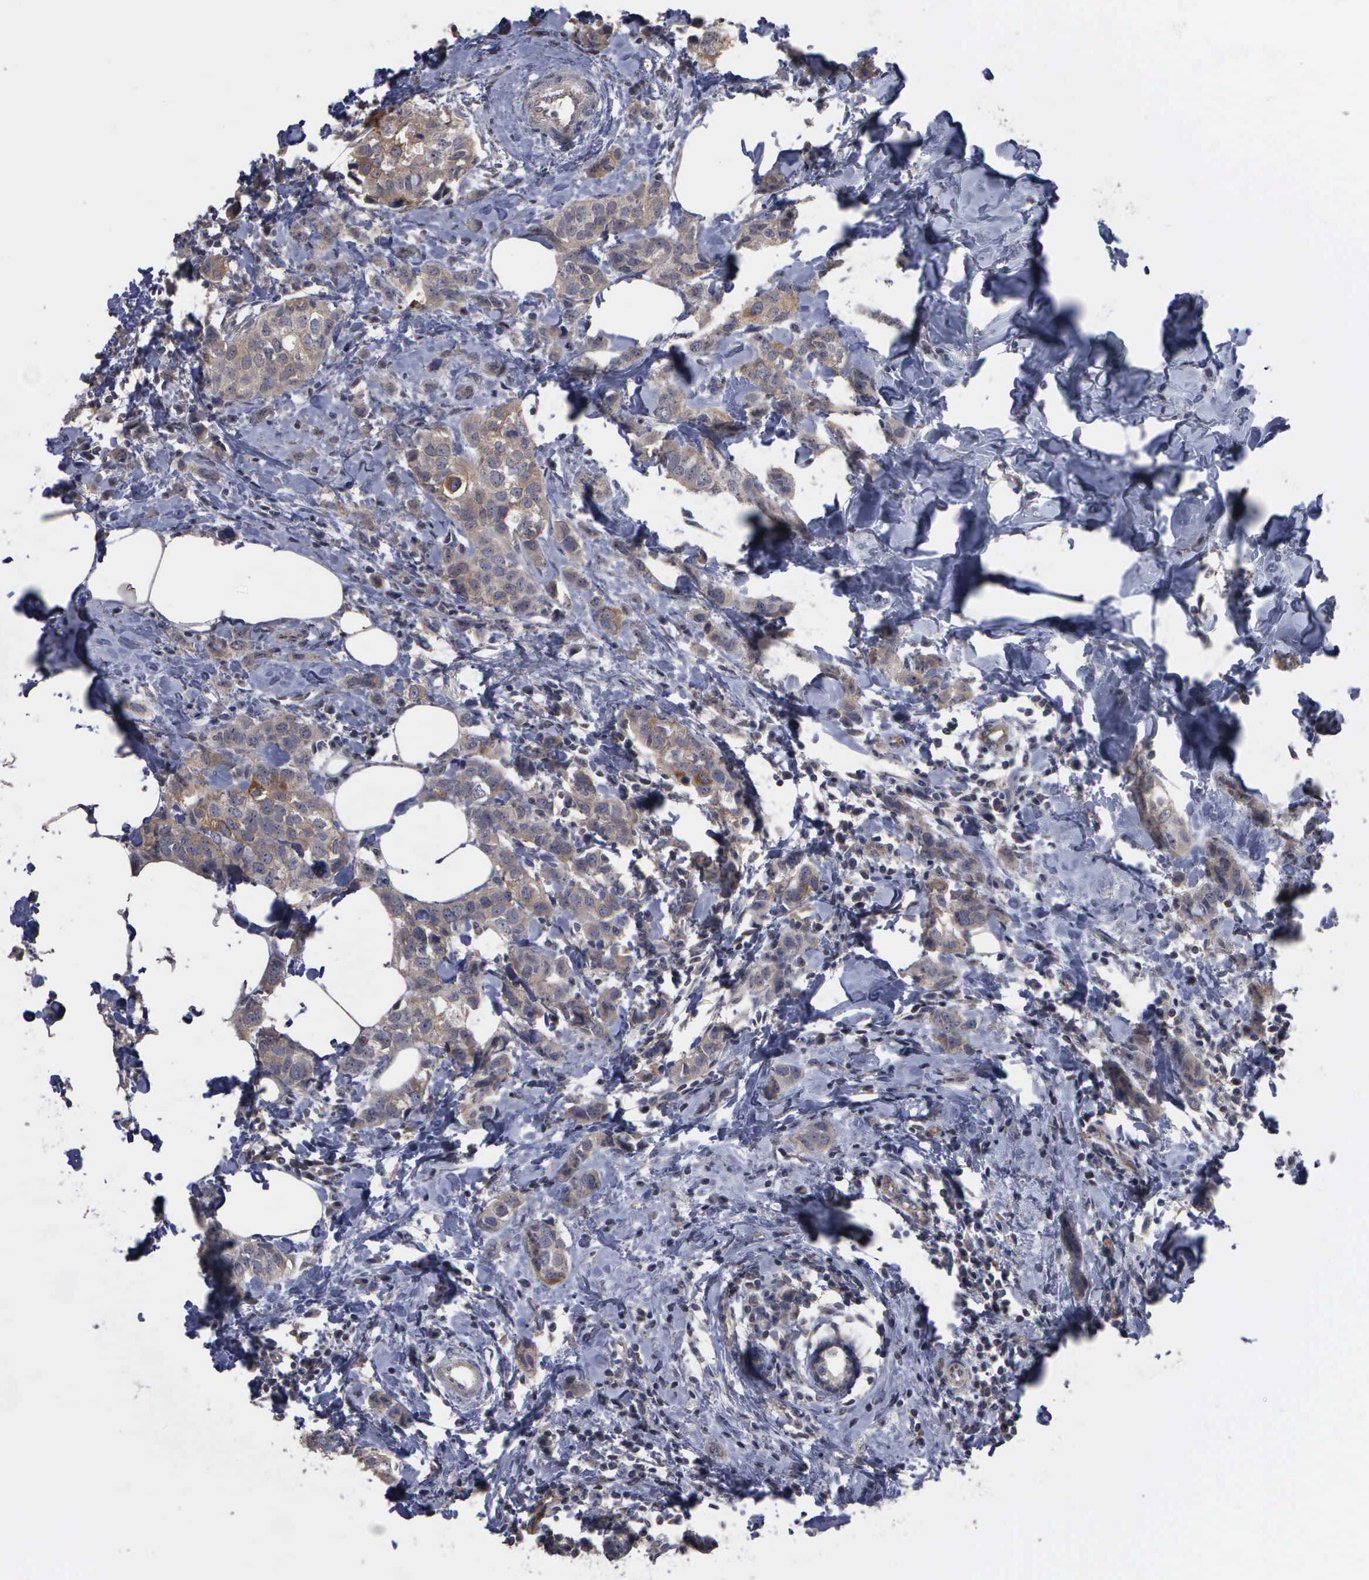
{"staining": {"intensity": "weak", "quantity": "25%-75%", "location": "cytoplasmic/membranous"}, "tissue": "breast cancer", "cell_type": "Tumor cells", "image_type": "cancer", "snomed": [{"axis": "morphology", "description": "Normal tissue, NOS"}, {"axis": "morphology", "description": "Duct carcinoma"}, {"axis": "topography", "description": "Breast"}], "caption": "This image demonstrates immunohistochemistry staining of human invasive ductal carcinoma (breast), with low weak cytoplasmic/membranous positivity in approximately 25%-75% of tumor cells.", "gene": "CRKL", "patient": {"sex": "female", "age": 50}}